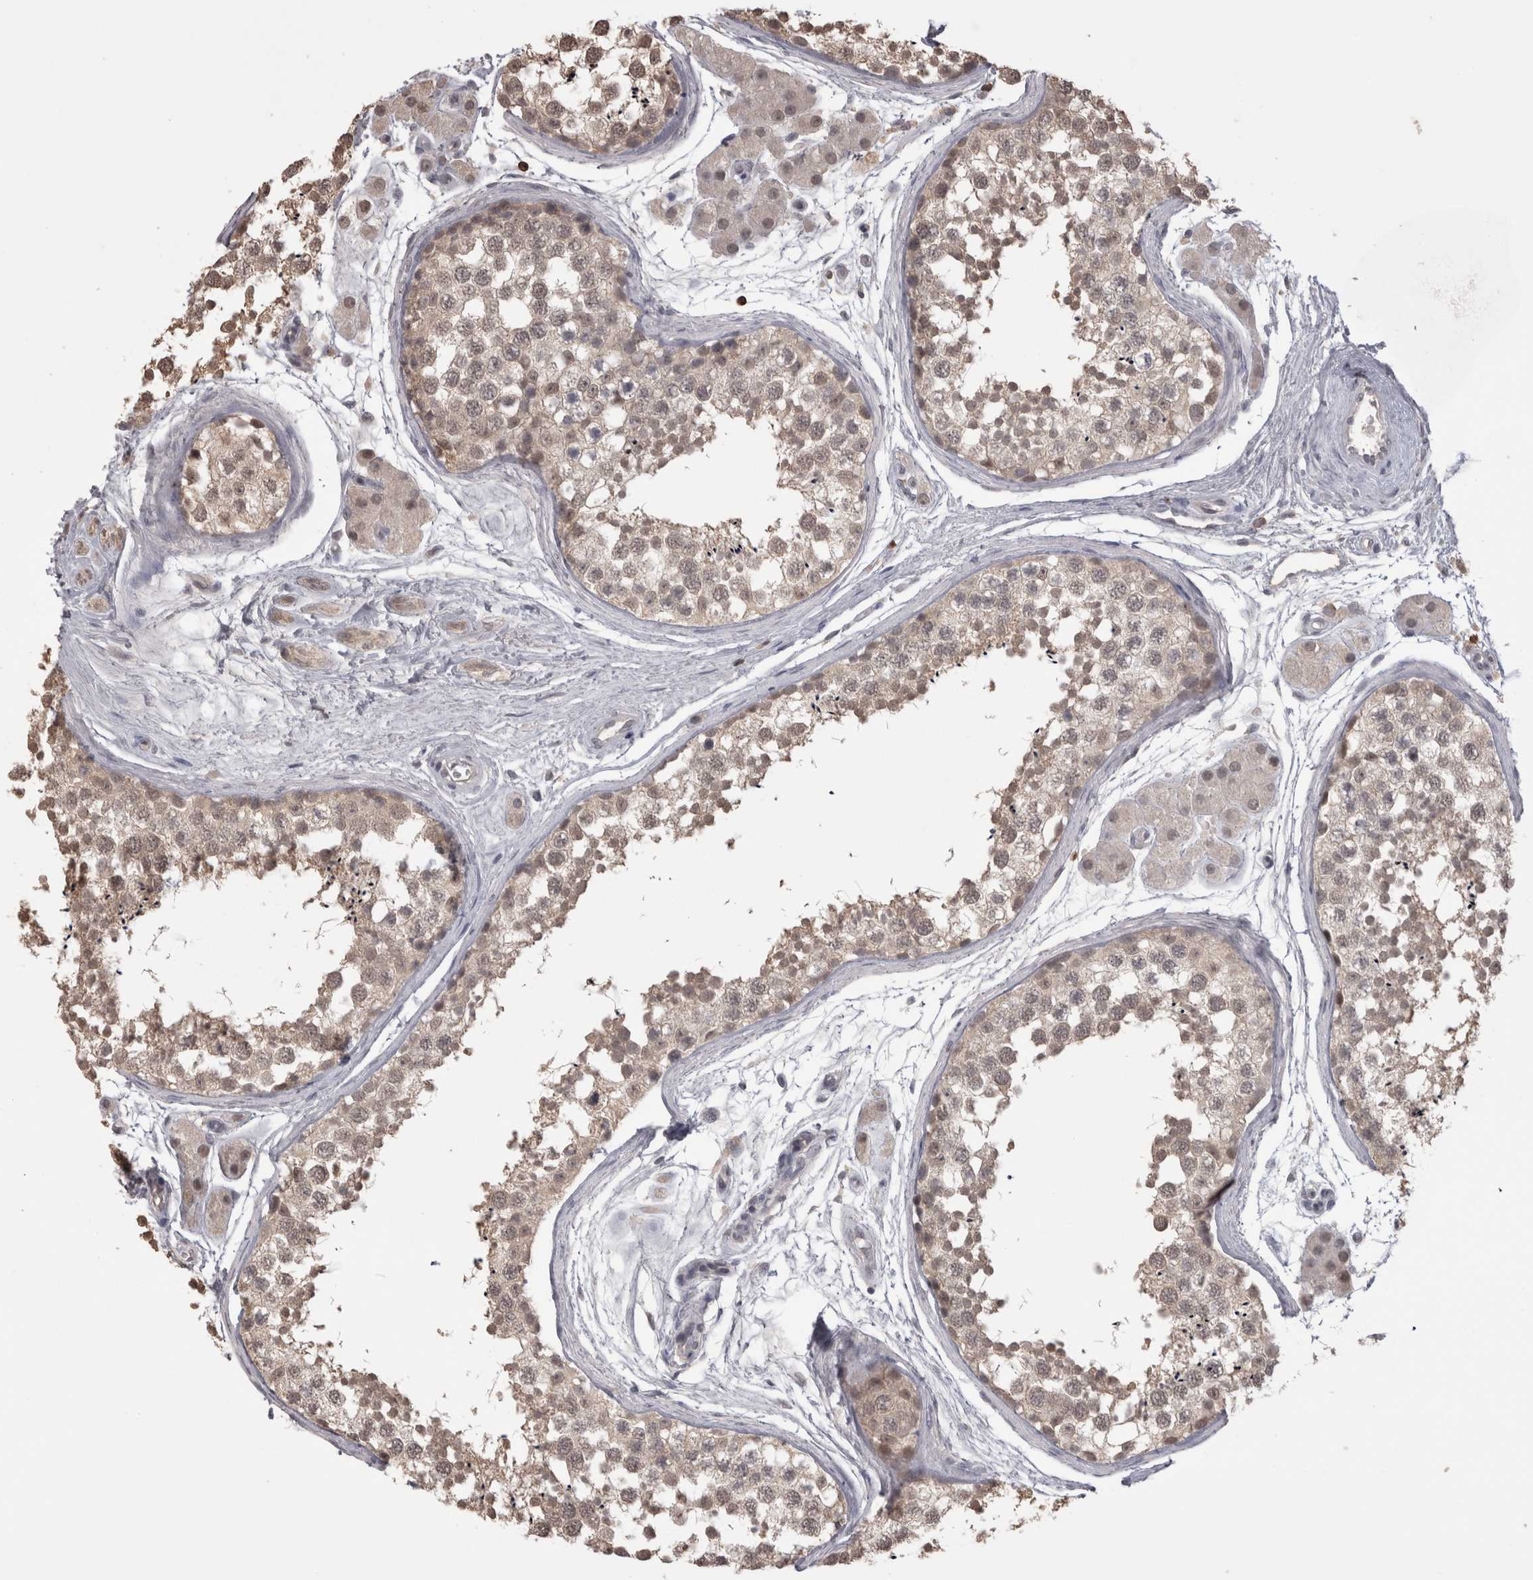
{"staining": {"intensity": "weak", "quantity": "25%-75%", "location": "cytoplasmic/membranous,nuclear"}, "tissue": "testis", "cell_type": "Cells in seminiferous ducts", "image_type": "normal", "snomed": [{"axis": "morphology", "description": "Normal tissue, NOS"}, {"axis": "topography", "description": "Testis"}], "caption": "A brown stain highlights weak cytoplasmic/membranous,nuclear staining of a protein in cells in seminiferous ducts of benign human testis. The protein is stained brown, and the nuclei are stained in blue (DAB IHC with brightfield microscopy, high magnification).", "gene": "SKAP1", "patient": {"sex": "male", "age": 56}}